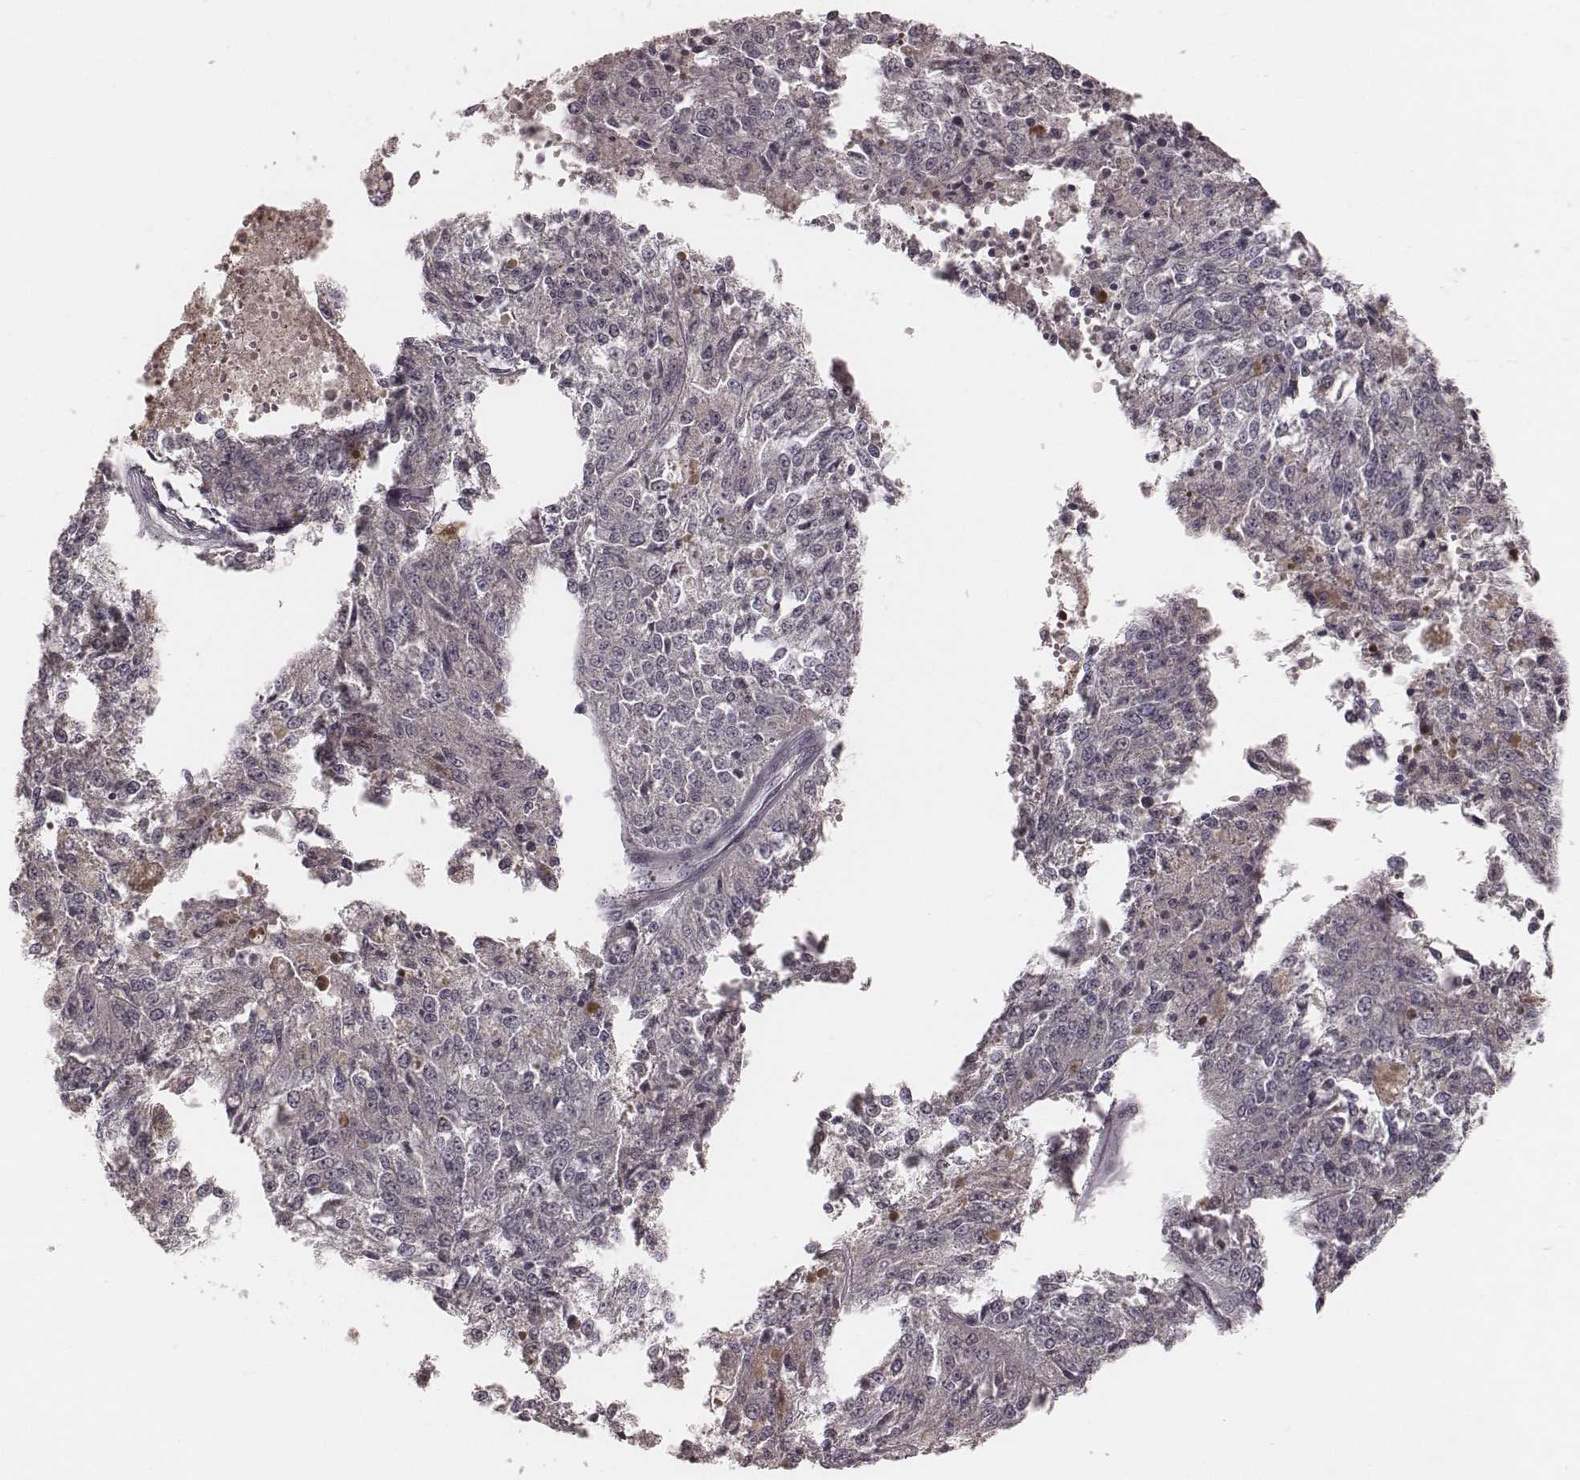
{"staining": {"intensity": "negative", "quantity": "none", "location": "none"}, "tissue": "melanoma", "cell_type": "Tumor cells", "image_type": "cancer", "snomed": [{"axis": "morphology", "description": "Malignant melanoma, Metastatic site"}, {"axis": "topography", "description": "Lymph node"}], "caption": "Immunohistochemistry of human malignant melanoma (metastatic site) displays no positivity in tumor cells.", "gene": "IL5", "patient": {"sex": "female", "age": 64}}